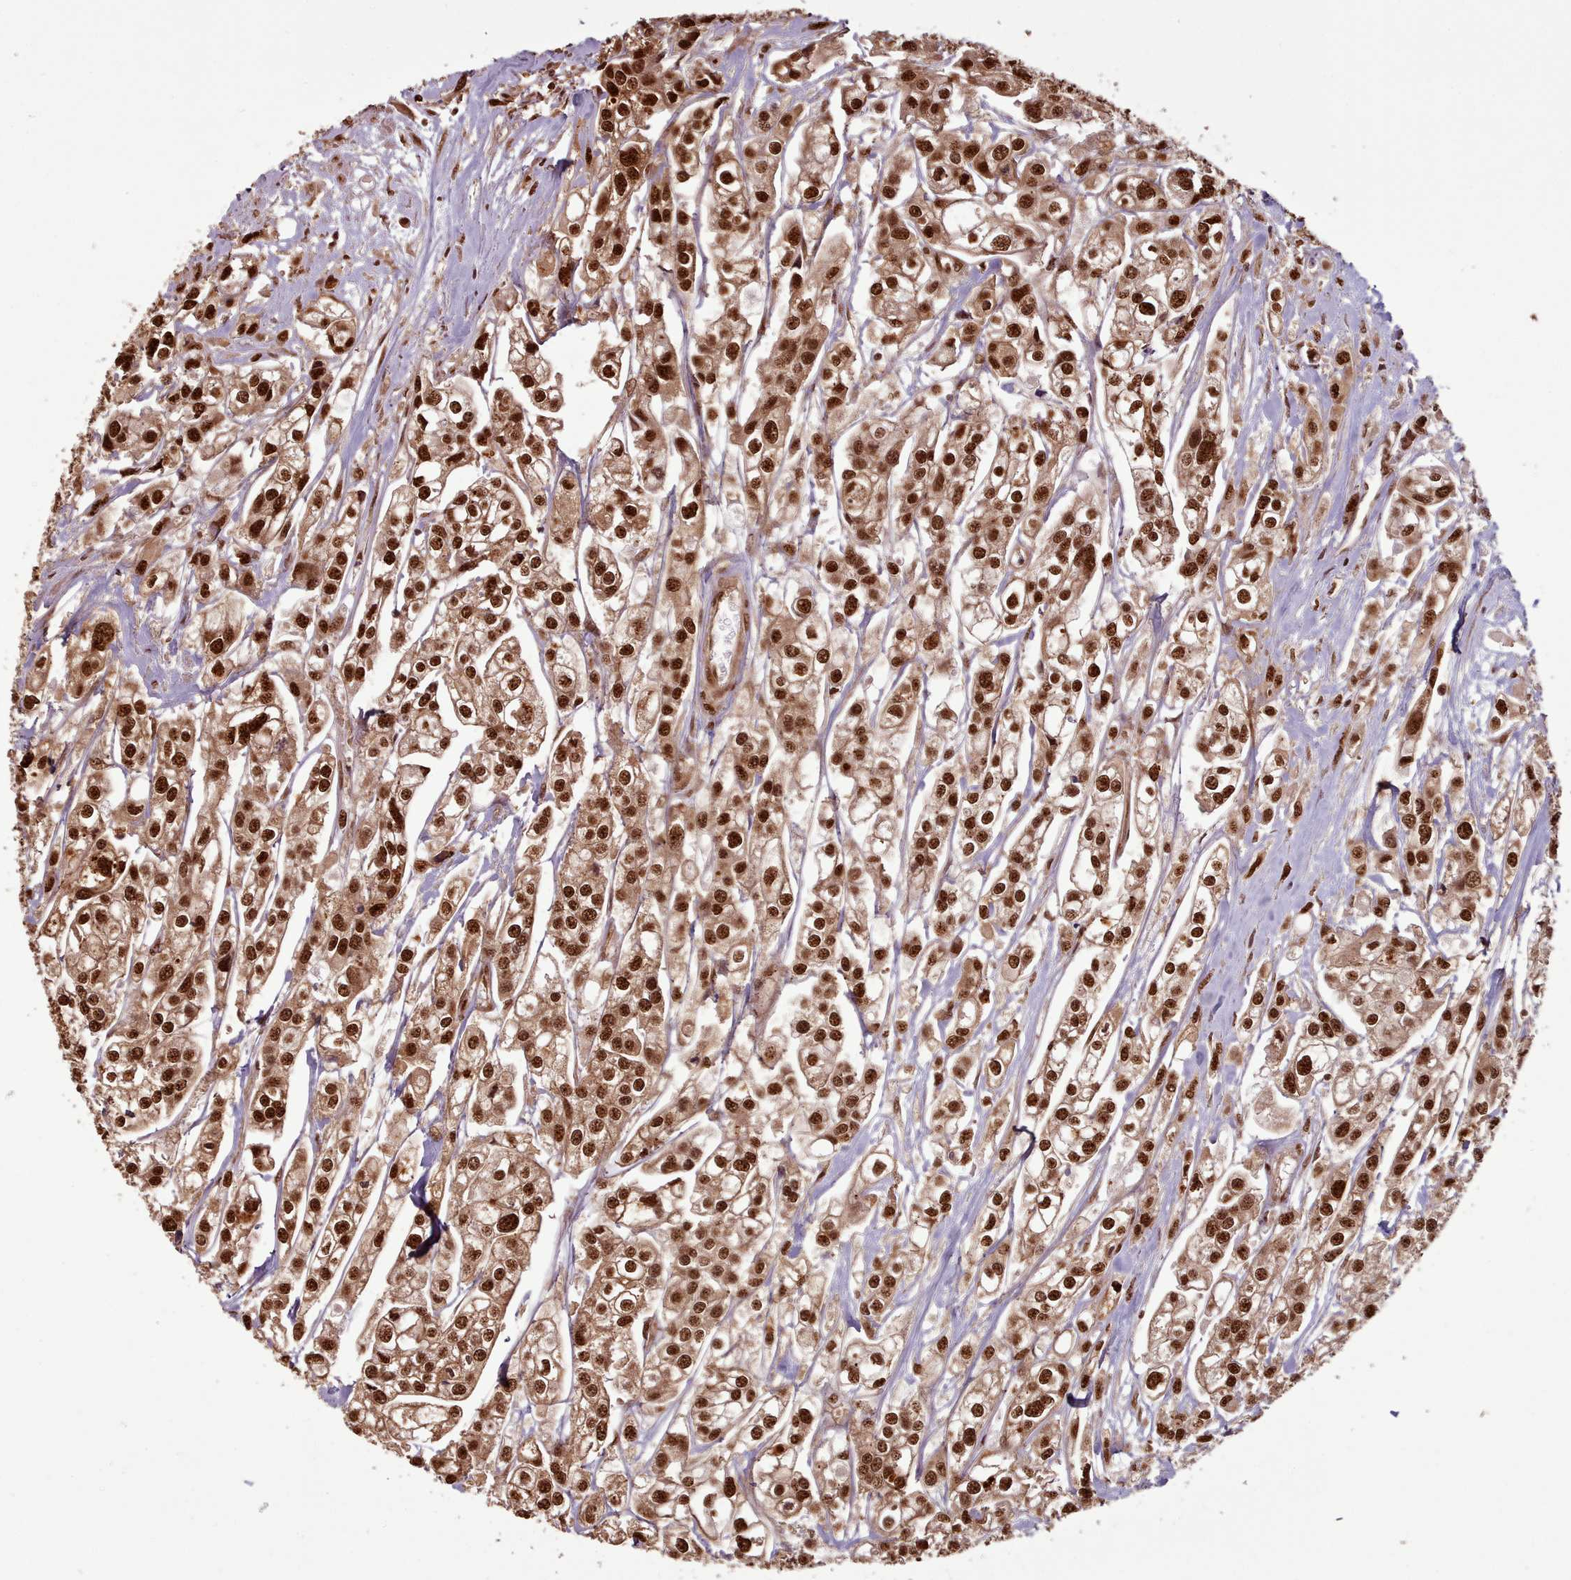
{"staining": {"intensity": "strong", "quantity": ">75%", "location": "nuclear"}, "tissue": "urothelial cancer", "cell_type": "Tumor cells", "image_type": "cancer", "snomed": [{"axis": "morphology", "description": "Urothelial carcinoma, High grade"}, {"axis": "topography", "description": "Urinary bladder"}], "caption": "Human high-grade urothelial carcinoma stained for a protein (brown) exhibits strong nuclear positive positivity in approximately >75% of tumor cells.", "gene": "RPS27A", "patient": {"sex": "male", "age": 67}}